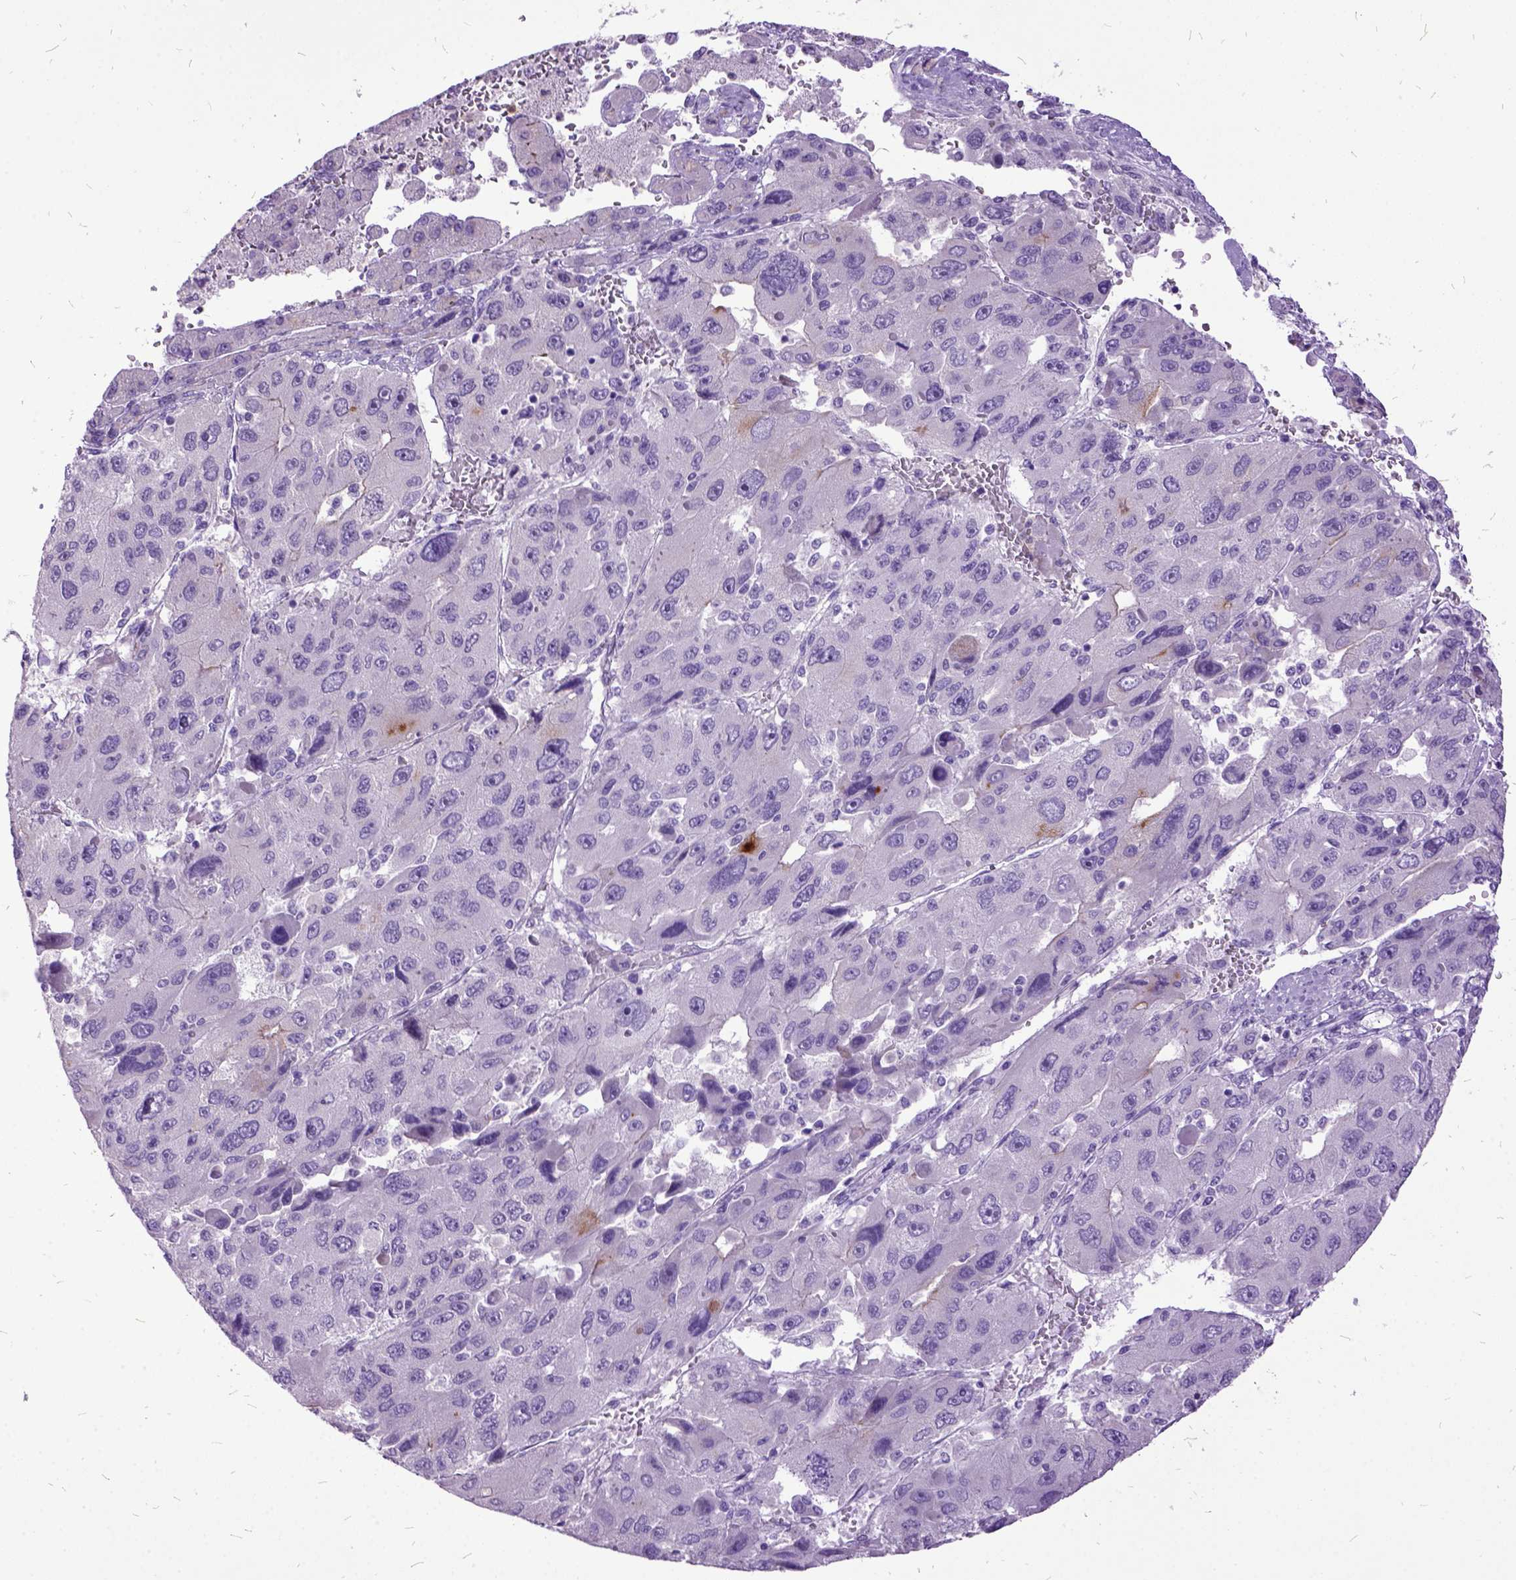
{"staining": {"intensity": "negative", "quantity": "none", "location": "none"}, "tissue": "liver cancer", "cell_type": "Tumor cells", "image_type": "cancer", "snomed": [{"axis": "morphology", "description": "Carcinoma, Hepatocellular, NOS"}, {"axis": "topography", "description": "Liver"}], "caption": "Histopathology image shows no significant protein expression in tumor cells of liver cancer (hepatocellular carcinoma). The staining was performed using DAB (3,3'-diaminobenzidine) to visualize the protein expression in brown, while the nuclei were stained in blue with hematoxylin (Magnification: 20x).", "gene": "MME", "patient": {"sex": "female", "age": 41}}